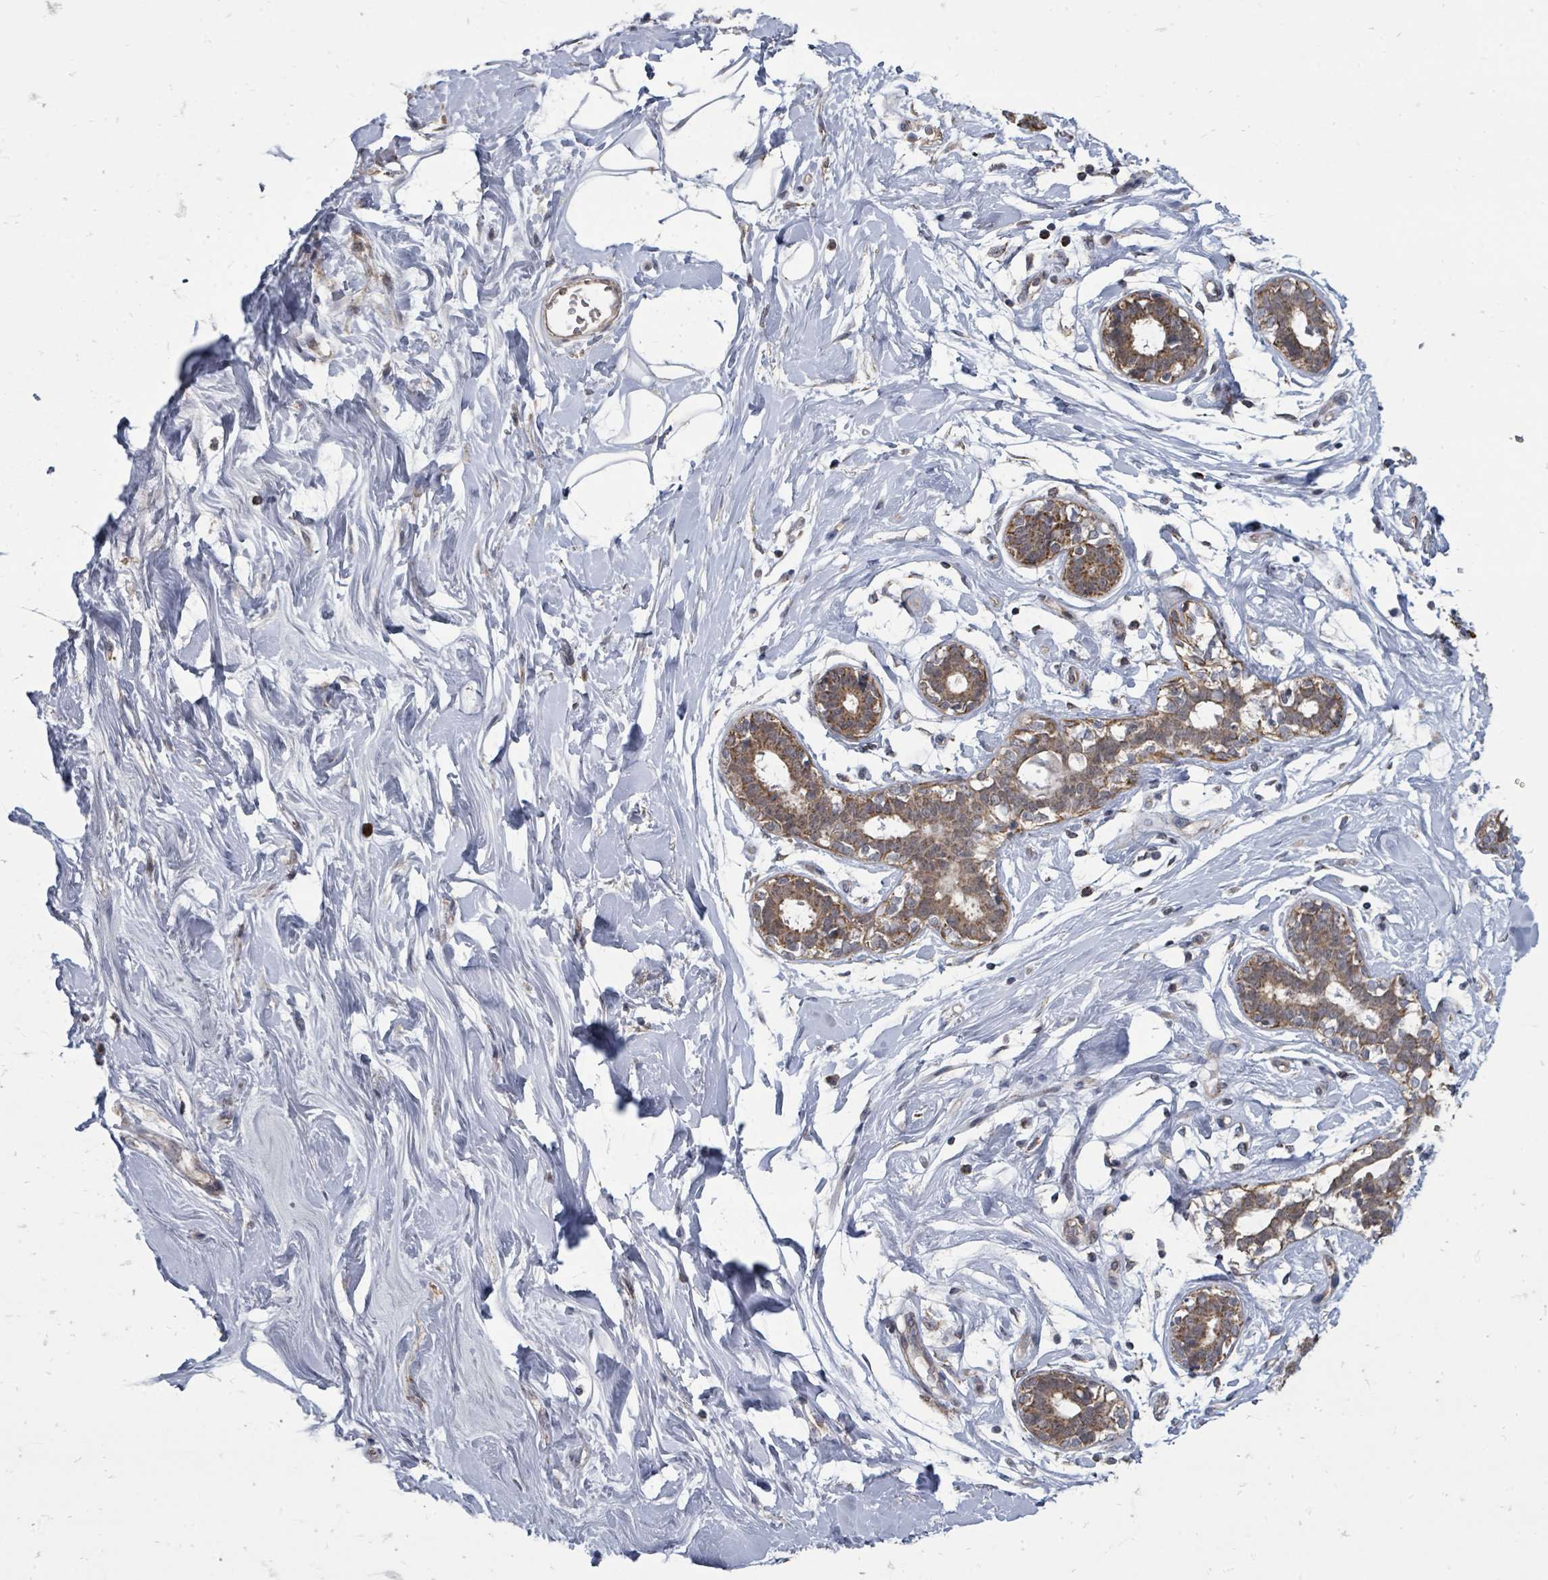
{"staining": {"intensity": "negative", "quantity": "none", "location": "none"}, "tissue": "adipose tissue", "cell_type": "Adipocytes", "image_type": "normal", "snomed": [{"axis": "morphology", "description": "Normal tissue, NOS"}, {"axis": "topography", "description": "Breast"}], "caption": "Adipose tissue stained for a protein using immunohistochemistry reveals no expression adipocytes.", "gene": "MAGOHB", "patient": {"sex": "female", "age": 26}}